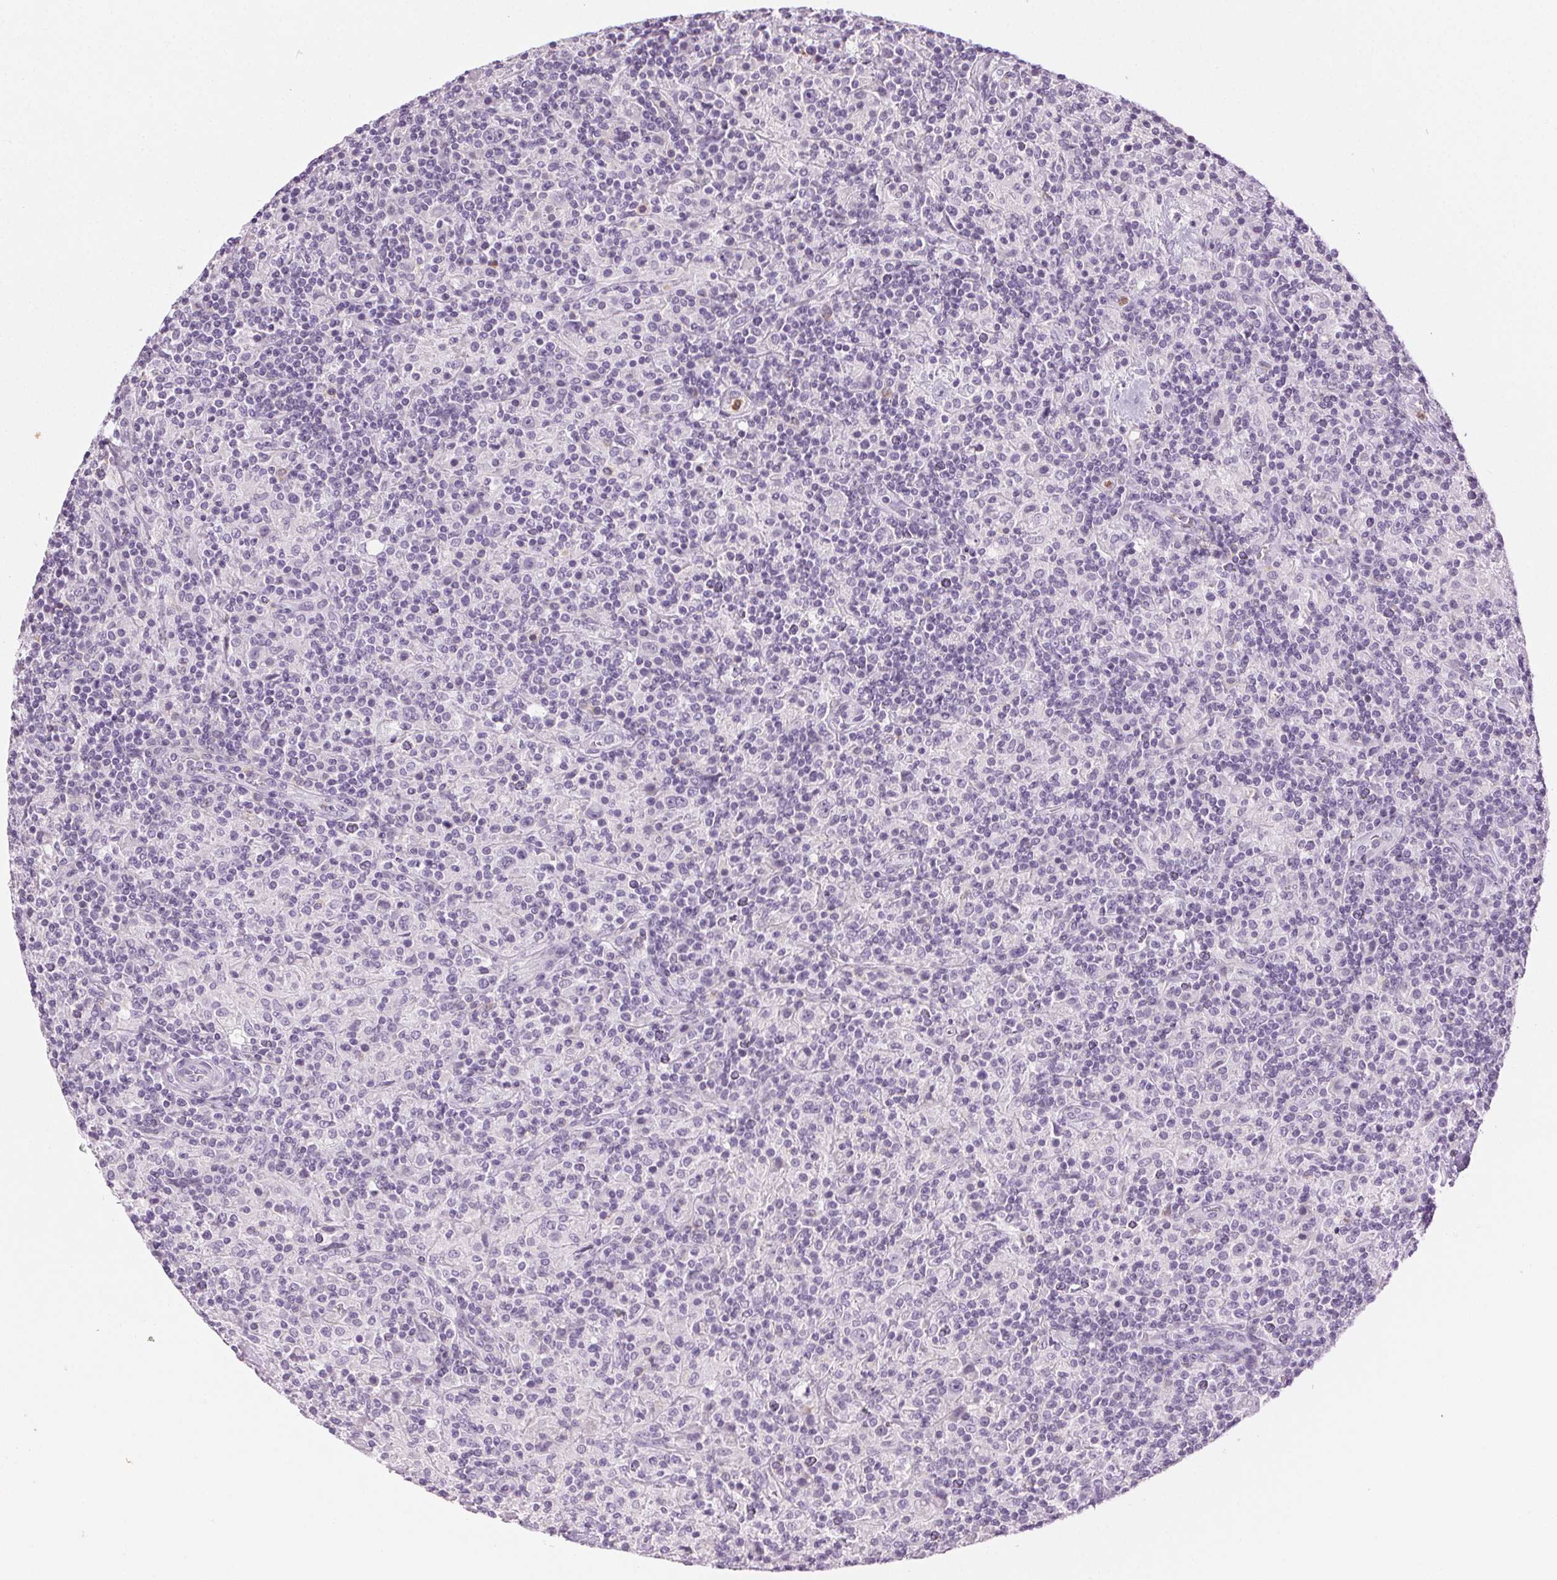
{"staining": {"intensity": "negative", "quantity": "none", "location": "none"}, "tissue": "lymphoma", "cell_type": "Tumor cells", "image_type": "cancer", "snomed": [{"axis": "morphology", "description": "Hodgkin's disease, NOS"}, {"axis": "topography", "description": "Lymph node"}], "caption": "This photomicrograph is of lymphoma stained with immunohistochemistry to label a protein in brown with the nuclei are counter-stained blue. There is no expression in tumor cells.", "gene": "MPO", "patient": {"sex": "male", "age": 70}}